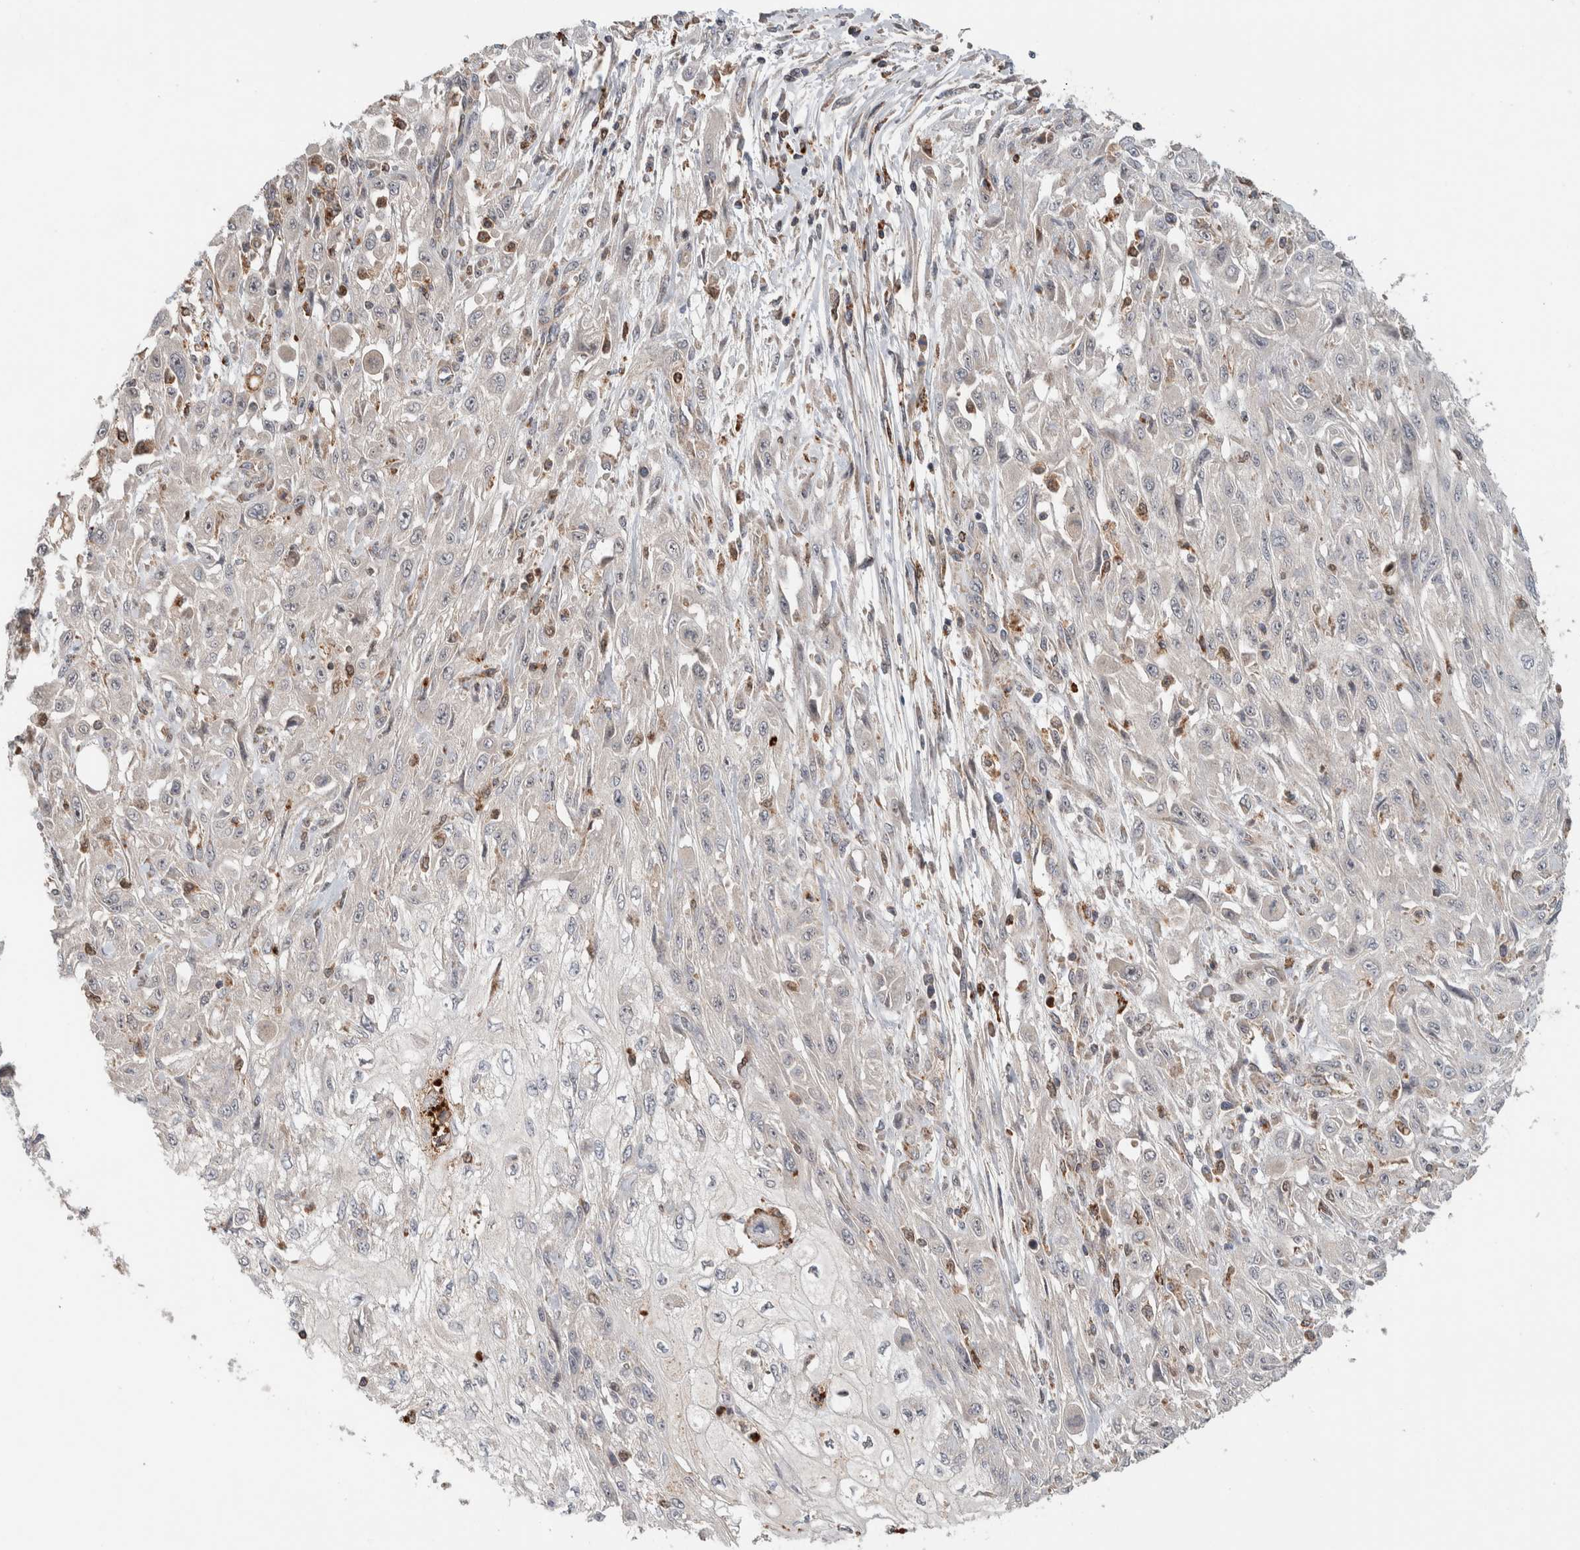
{"staining": {"intensity": "negative", "quantity": "none", "location": "none"}, "tissue": "skin cancer", "cell_type": "Tumor cells", "image_type": "cancer", "snomed": [{"axis": "morphology", "description": "Squamous cell carcinoma, NOS"}, {"axis": "morphology", "description": "Squamous cell carcinoma, metastatic, NOS"}, {"axis": "topography", "description": "Skin"}, {"axis": "topography", "description": "Lymph node"}], "caption": "Protein analysis of skin cancer (squamous cell carcinoma) shows no significant positivity in tumor cells. Nuclei are stained in blue.", "gene": "VPS53", "patient": {"sex": "male", "age": 75}}